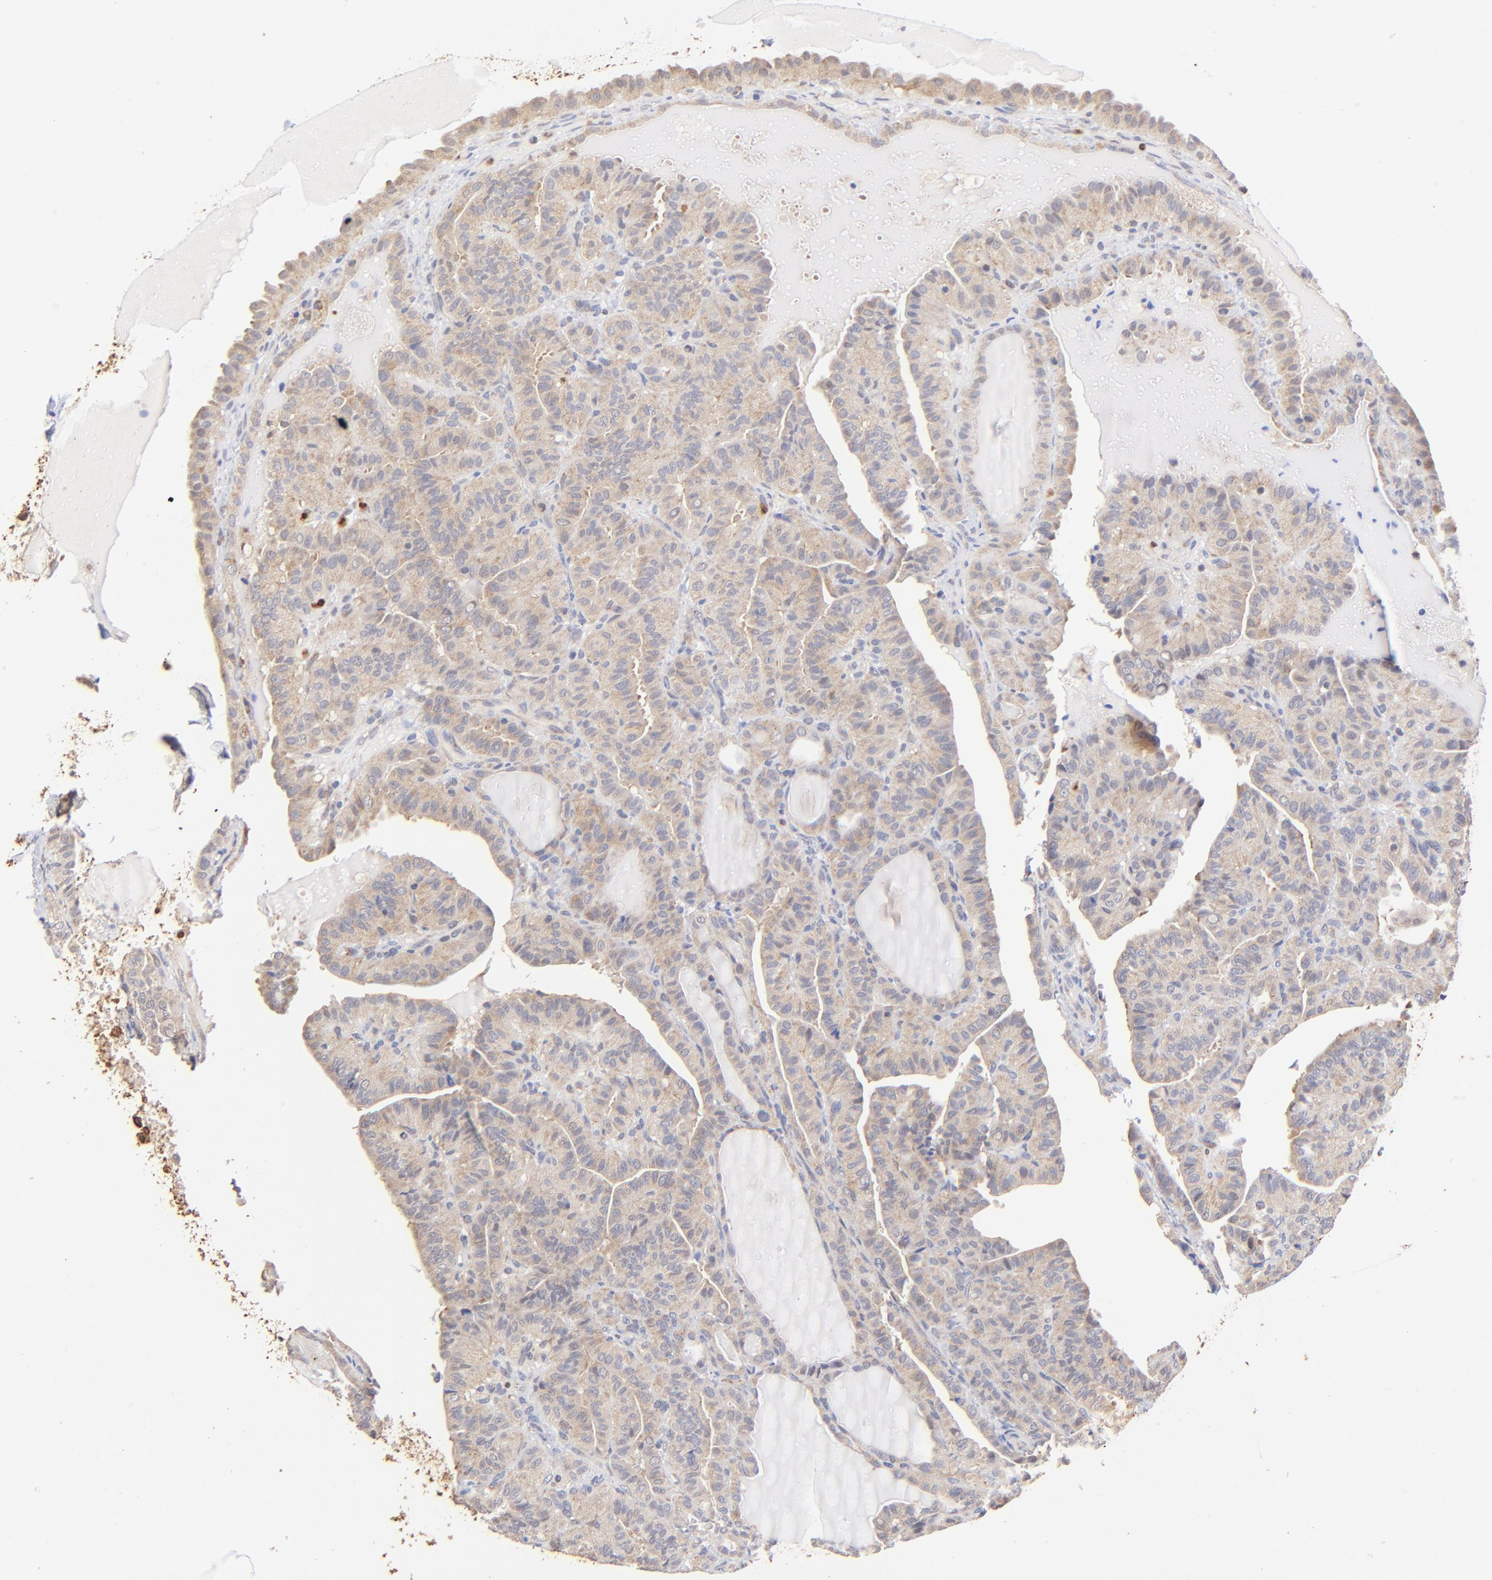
{"staining": {"intensity": "weak", "quantity": ">75%", "location": "cytoplasmic/membranous"}, "tissue": "thyroid cancer", "cell_type": "Tumor cells", "image_type": "cancer", "snomed": [{"axis": "morphology", "description": "Papillary adenocarcinoma, NOS"}, {"axis": "topography", "description": "Thyroid gland"}], "caption": "An immunohistochemistry (IHC) photomicrograph of neoplastic tissue is shown. Protein staining in brown shows weak cytoplasmic/membranous positivity in thyroid papillary adenocarcinoma within tumor cells. The staining was performed using DAB (3,3'-diaminobenzidine) to visualize the protein expression in brown, while the nuclei were stained in blue with hematoxylin (Magnification: 20x).", "gene": "BBOF1", "patient": {"sex": "male", "age": 77}}